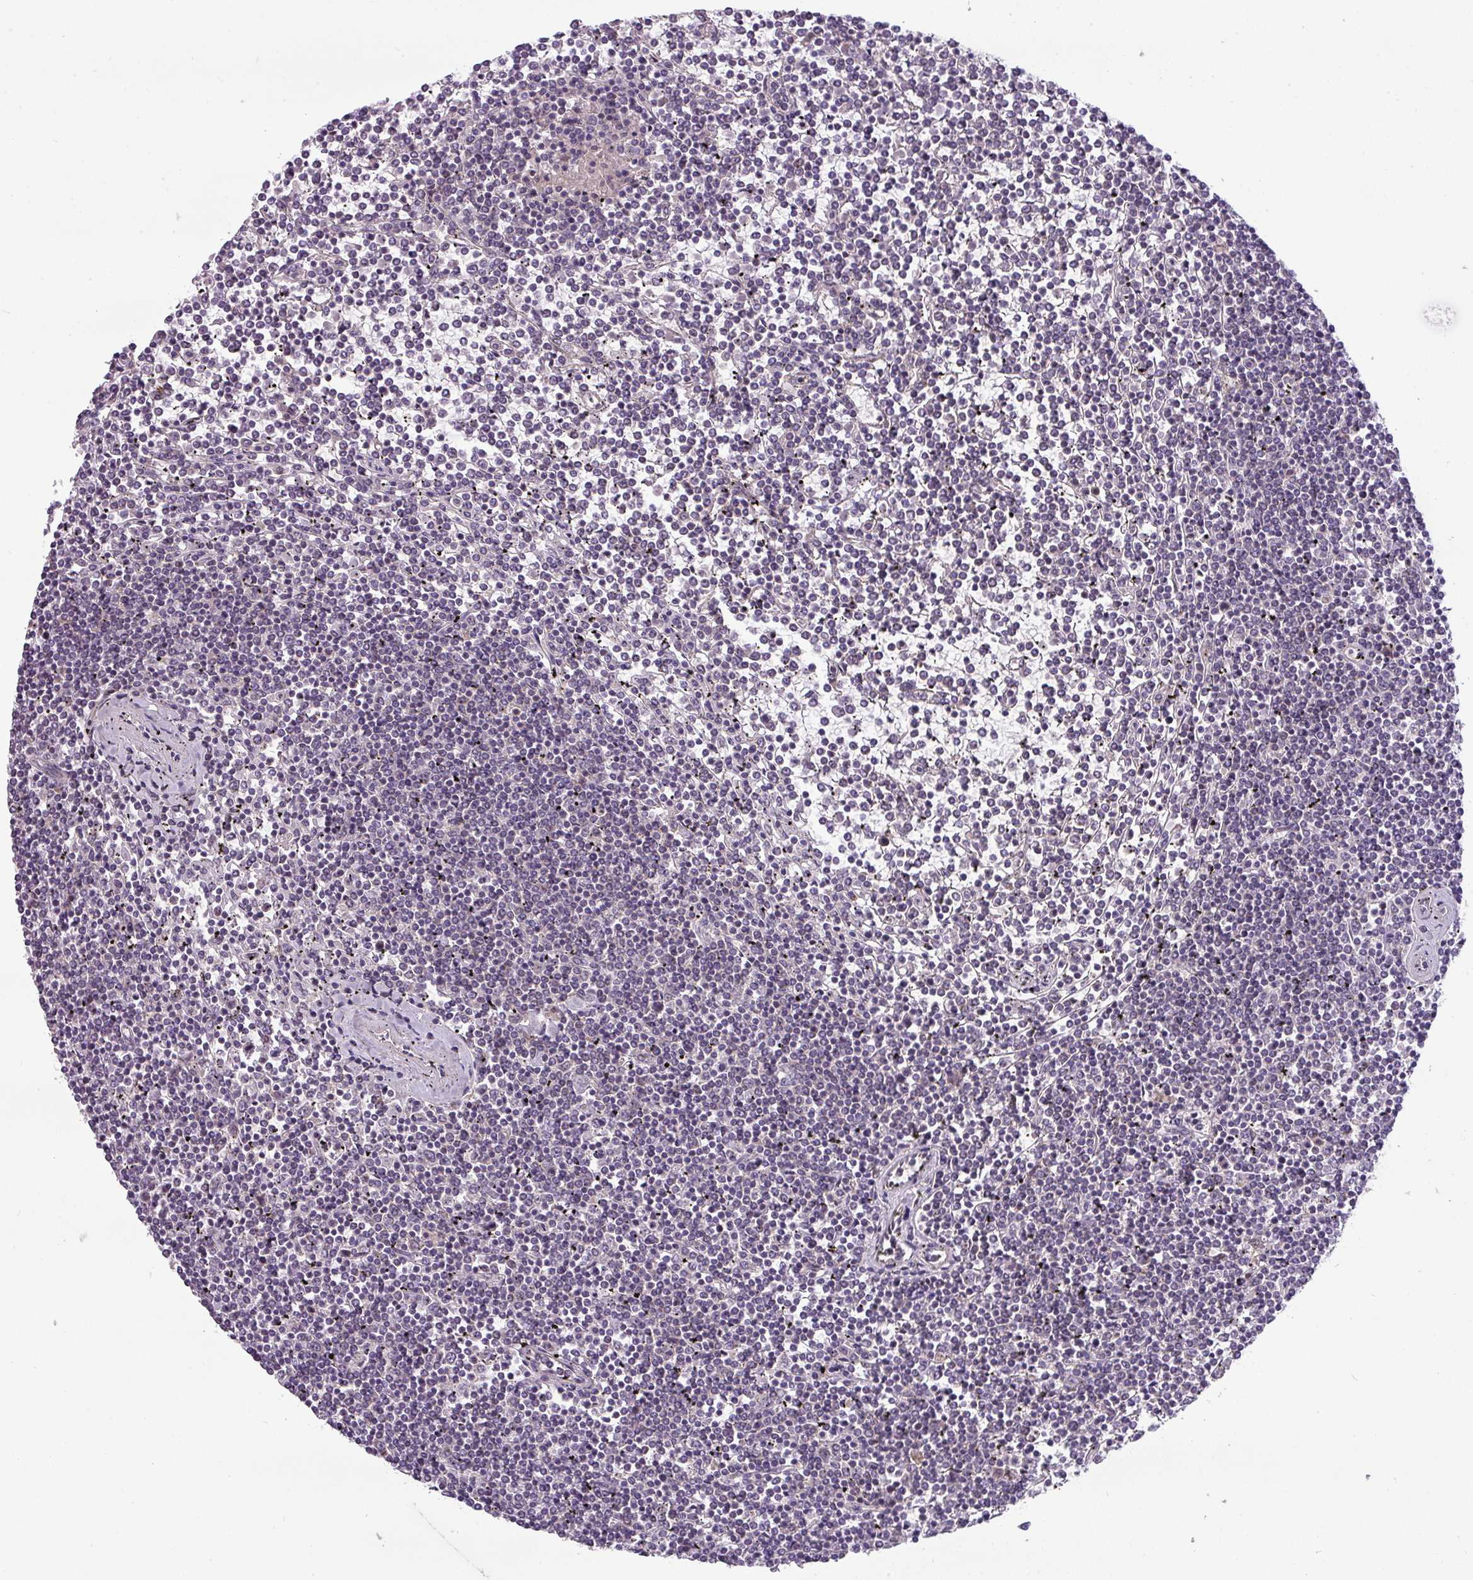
{"staining": {"intensity": "negative", "quantity": "none", "location": "none"}, "tissue": "lymphoma", "cell_type": "Tumor cells", "image_type": "cancer", "snomed": [{"axis": "morphology", "description": "Malignant lymphoma, non-Hodgkin's type, Low grade"}, {"axis": "topography", "description": "Spleen"}], "caption": "This is a image of IHC staining of lymphoma, which shows no positivity in tumor cells.", "gene": "ZNF35", "patient": {"sex": "female", "age": 19}}